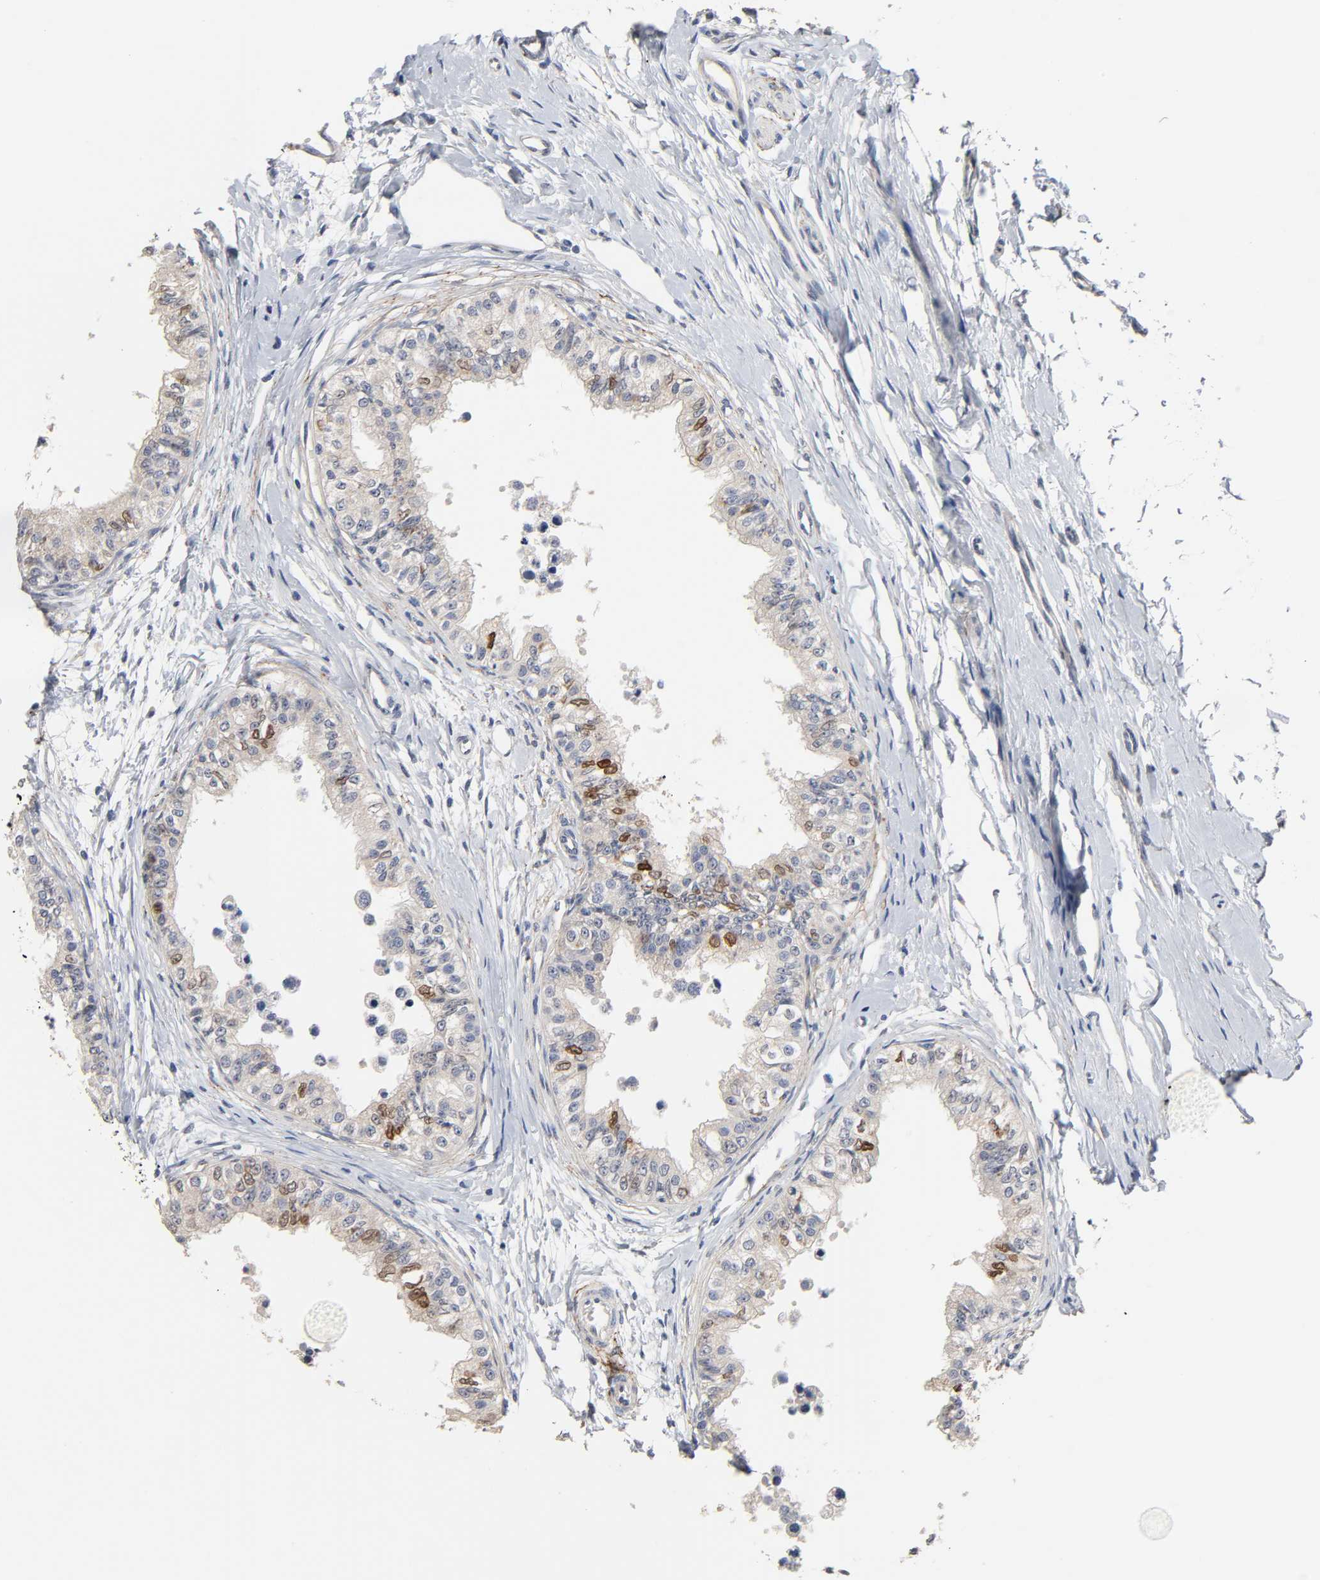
{"staining": {"intensity": "weak", "quantity": "<25%", "location": "cytoplasmic/membranous"}, "tissue": "epididymis", "cell_type": "Glandular cells", "image_type": "normal", "snomed": [{"axis": "morphology", "description": "Normal tissue, NOS"}, {"axis": "morphology", "description": "Adenocarcinoma, metastatic, NOS"}, {"axis": "topography", "description": "Testis"}, {"axis": "topography", "description": "Epididymis"}], "caption": "DAB (3,3'-diaminobenzidine) immunohistochemical staining of unremarkable human epididymis exhibits no significant positivity in glandular cells.", "gene": "HDLBP", "patient": {"sex": "male", "age": 26}}